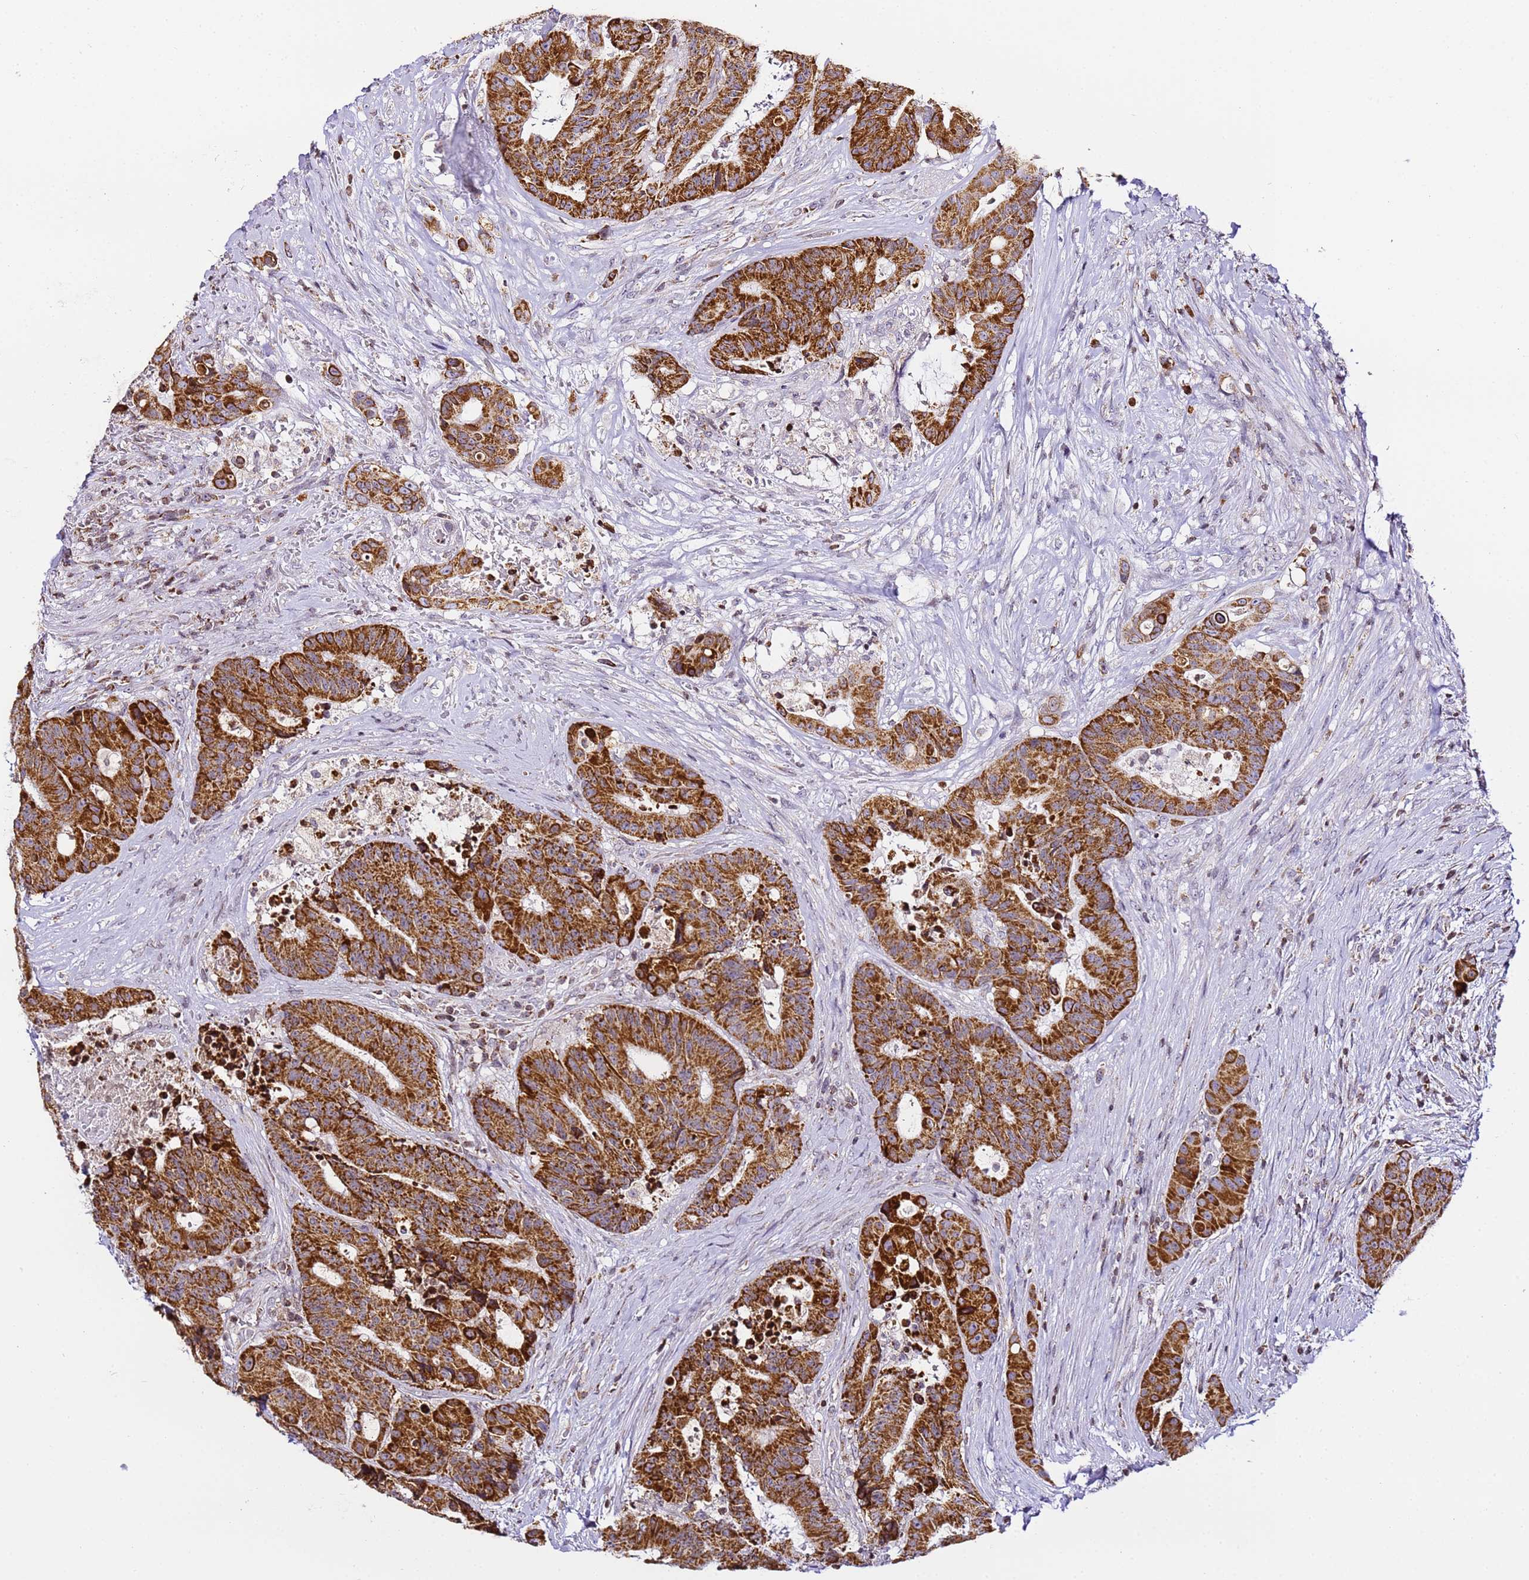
{"staining": {"intensity": "strong", "quantity": ">75%", "location": "cytoplasmic/membranous"}, "tissue": "colorectal cancer", "cell_type": "Tumor cells", "image_type": "cancer", "snomed": [{"axis": "morphology", "description": "Adenocarcinoma, NOS"}, {"axis": "topography", "description": "Rectum"}], "caption": "Immunohistochemical staining of human adenocarcinoma (colorectal) demonstrates high levels of strong cytoplasmic/membranous protein staining in about >75% of tumor cells.", "gene": "HSPE1", "patient": {"sex": "male", "age": 69}}